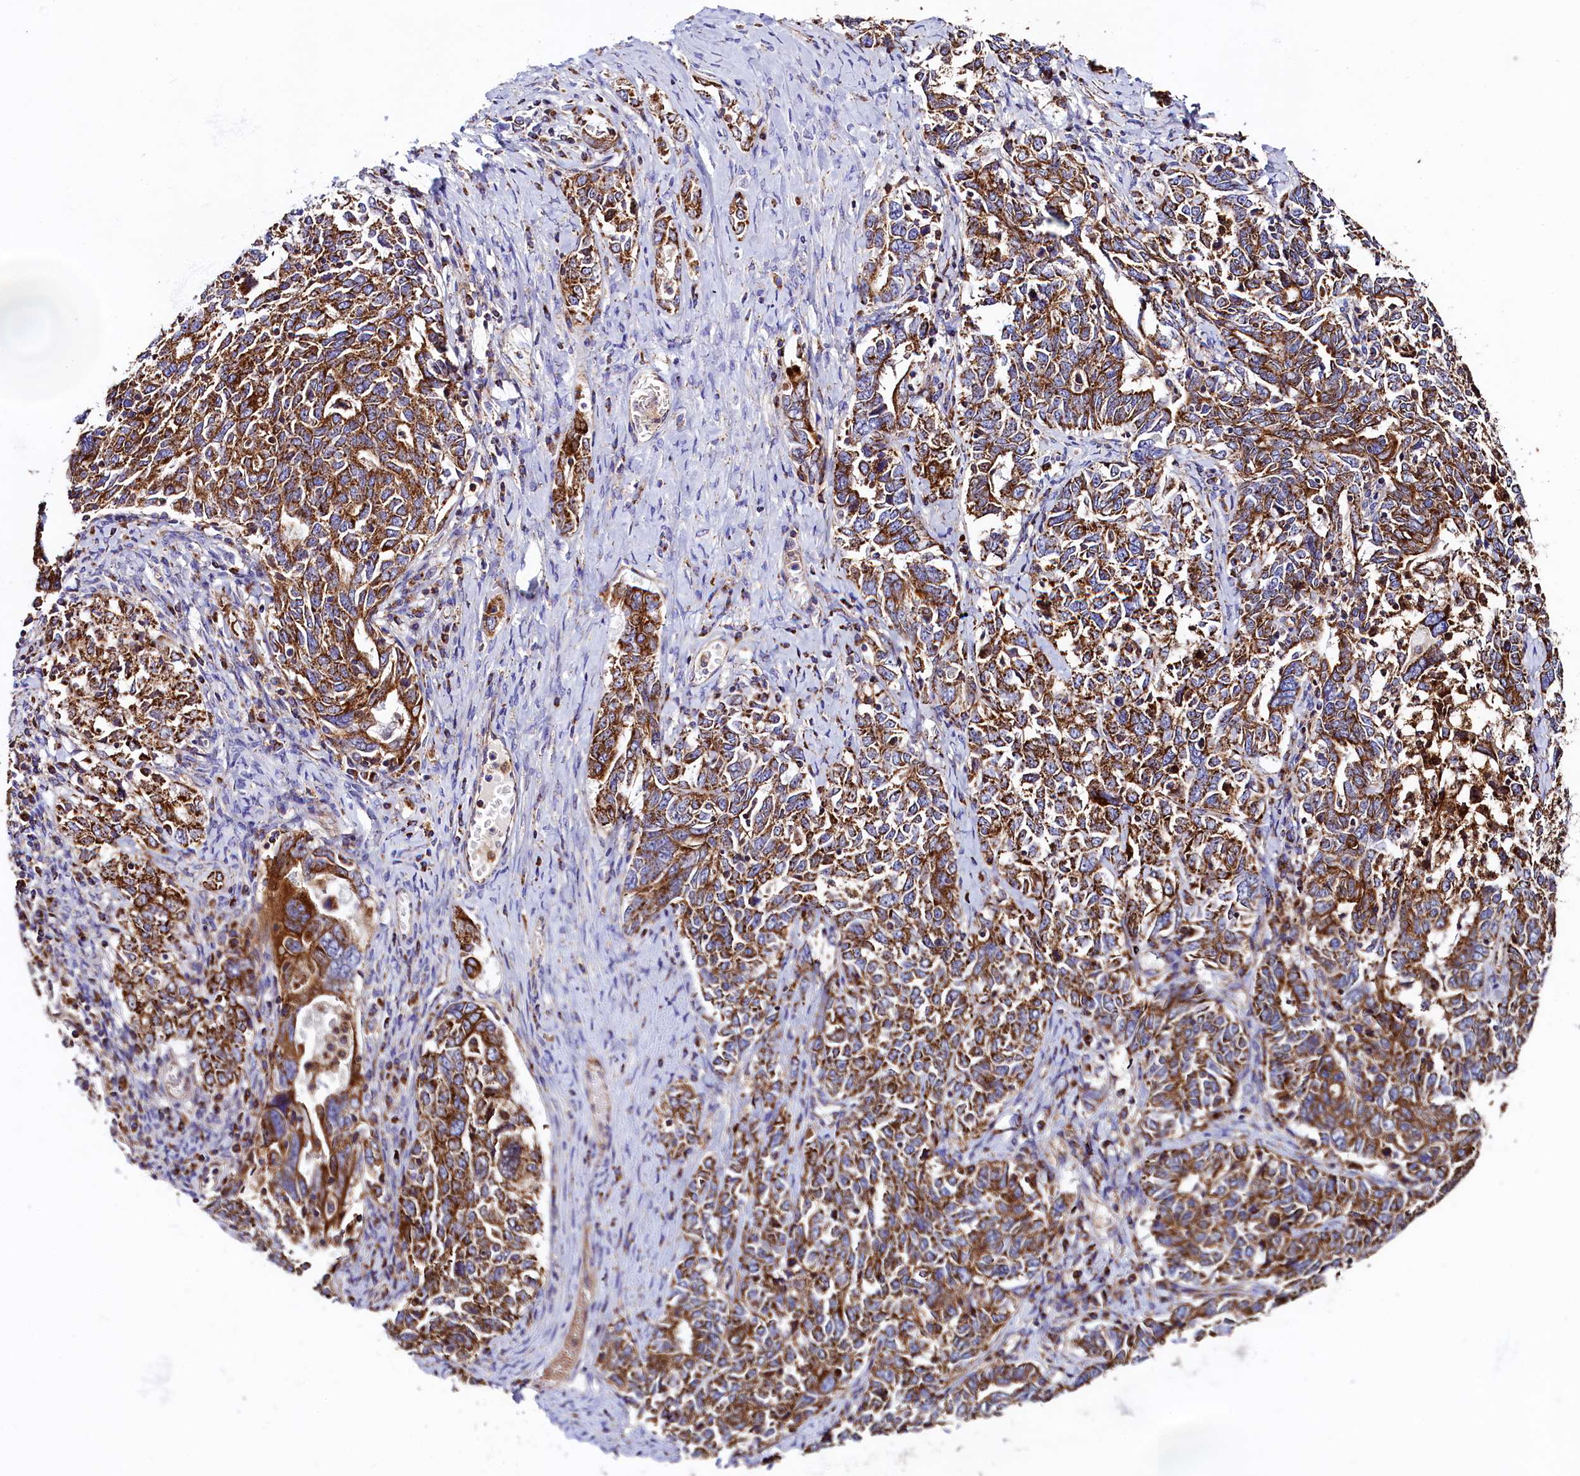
{"staining": {"intensity": "strong", "quantity": ">75%", "location": "cytoplasmic/membranous"}, "tissue": "ovarian cancer", "cell_type": "Tumor cells", "image_type": "cancer", "snomed": [{"axis": "morphology", "description": "Carcinoma, endometroid"}, {"axis": "topography", "description": "Ovary"}], "caption": "This histopathology image demonstrates ovarian endometroid carcinoma stained with immunohistochemistry (IHC) to label a protein in brown. The cytoplasmic/membranous of tumor cells show strong positivity for the protein. Nuclei are counter-stained blue.", "gene": "CLYBL", "patient": {"sex": "female", "age": 62}}